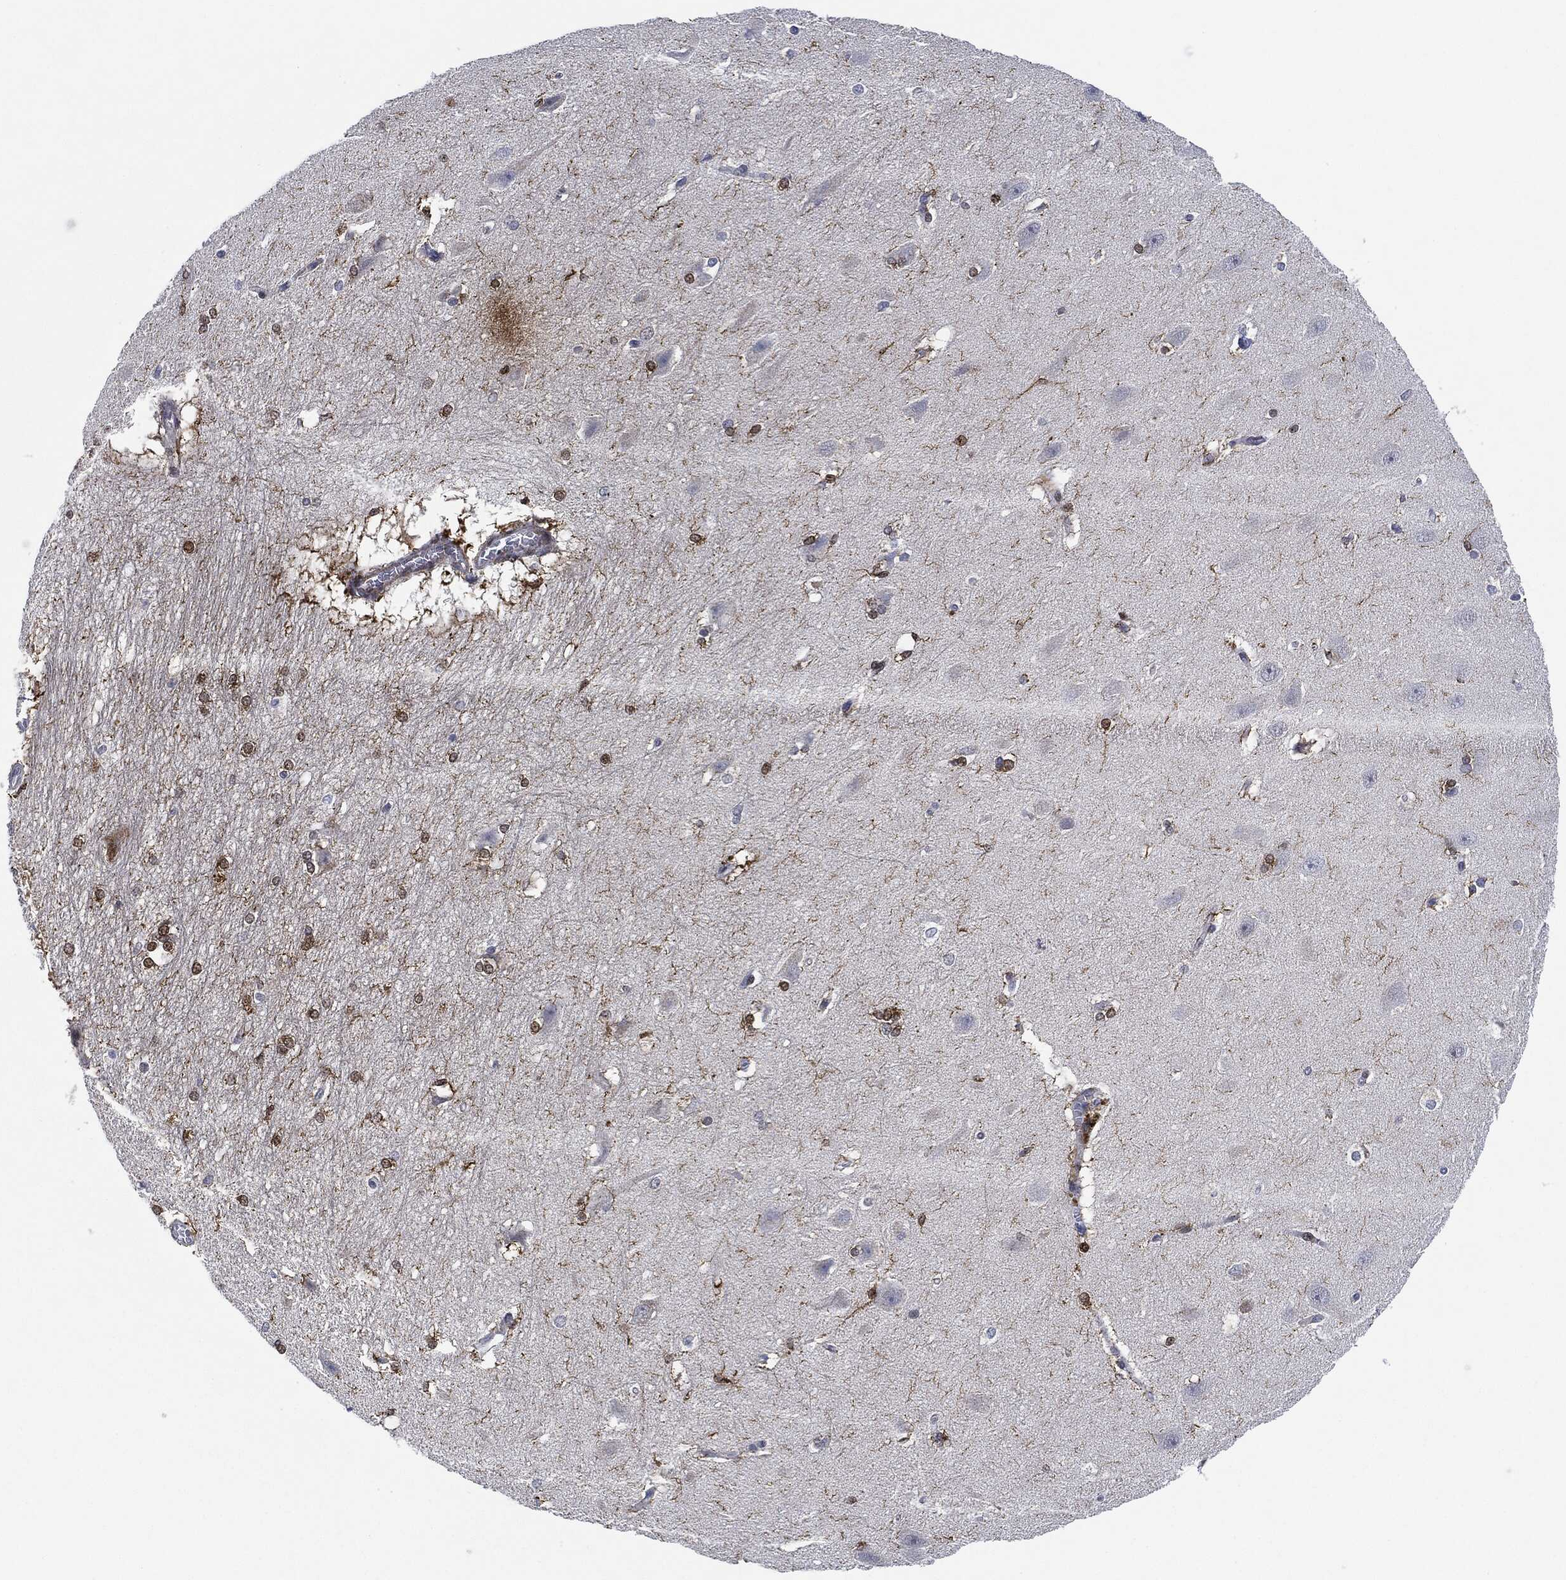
{"staining": {"intensity": "strong", "quantity": "<25%", "location": "cytoplasmic/membranous,nuclear"}, "tissue": "hippocampus", "cell_type": "Glial cells", "image_type": "normal", "snomed": [{"axis": "morphology", "description": "Normal tissue, NOS"}, {"axis": "topography", "description": "Cerebral cortex"}, {"axis": "topography", "description": "Hippocampus"}], "caption": "Approximately <25% of glial cells in benign hippocampus display strong cytoplasmic/membranous,nuclear protein expression as visualized by brown immunohistochemical staining.", "gene": "NANOS3", "patient": {"sex": "female", "age": 19}}